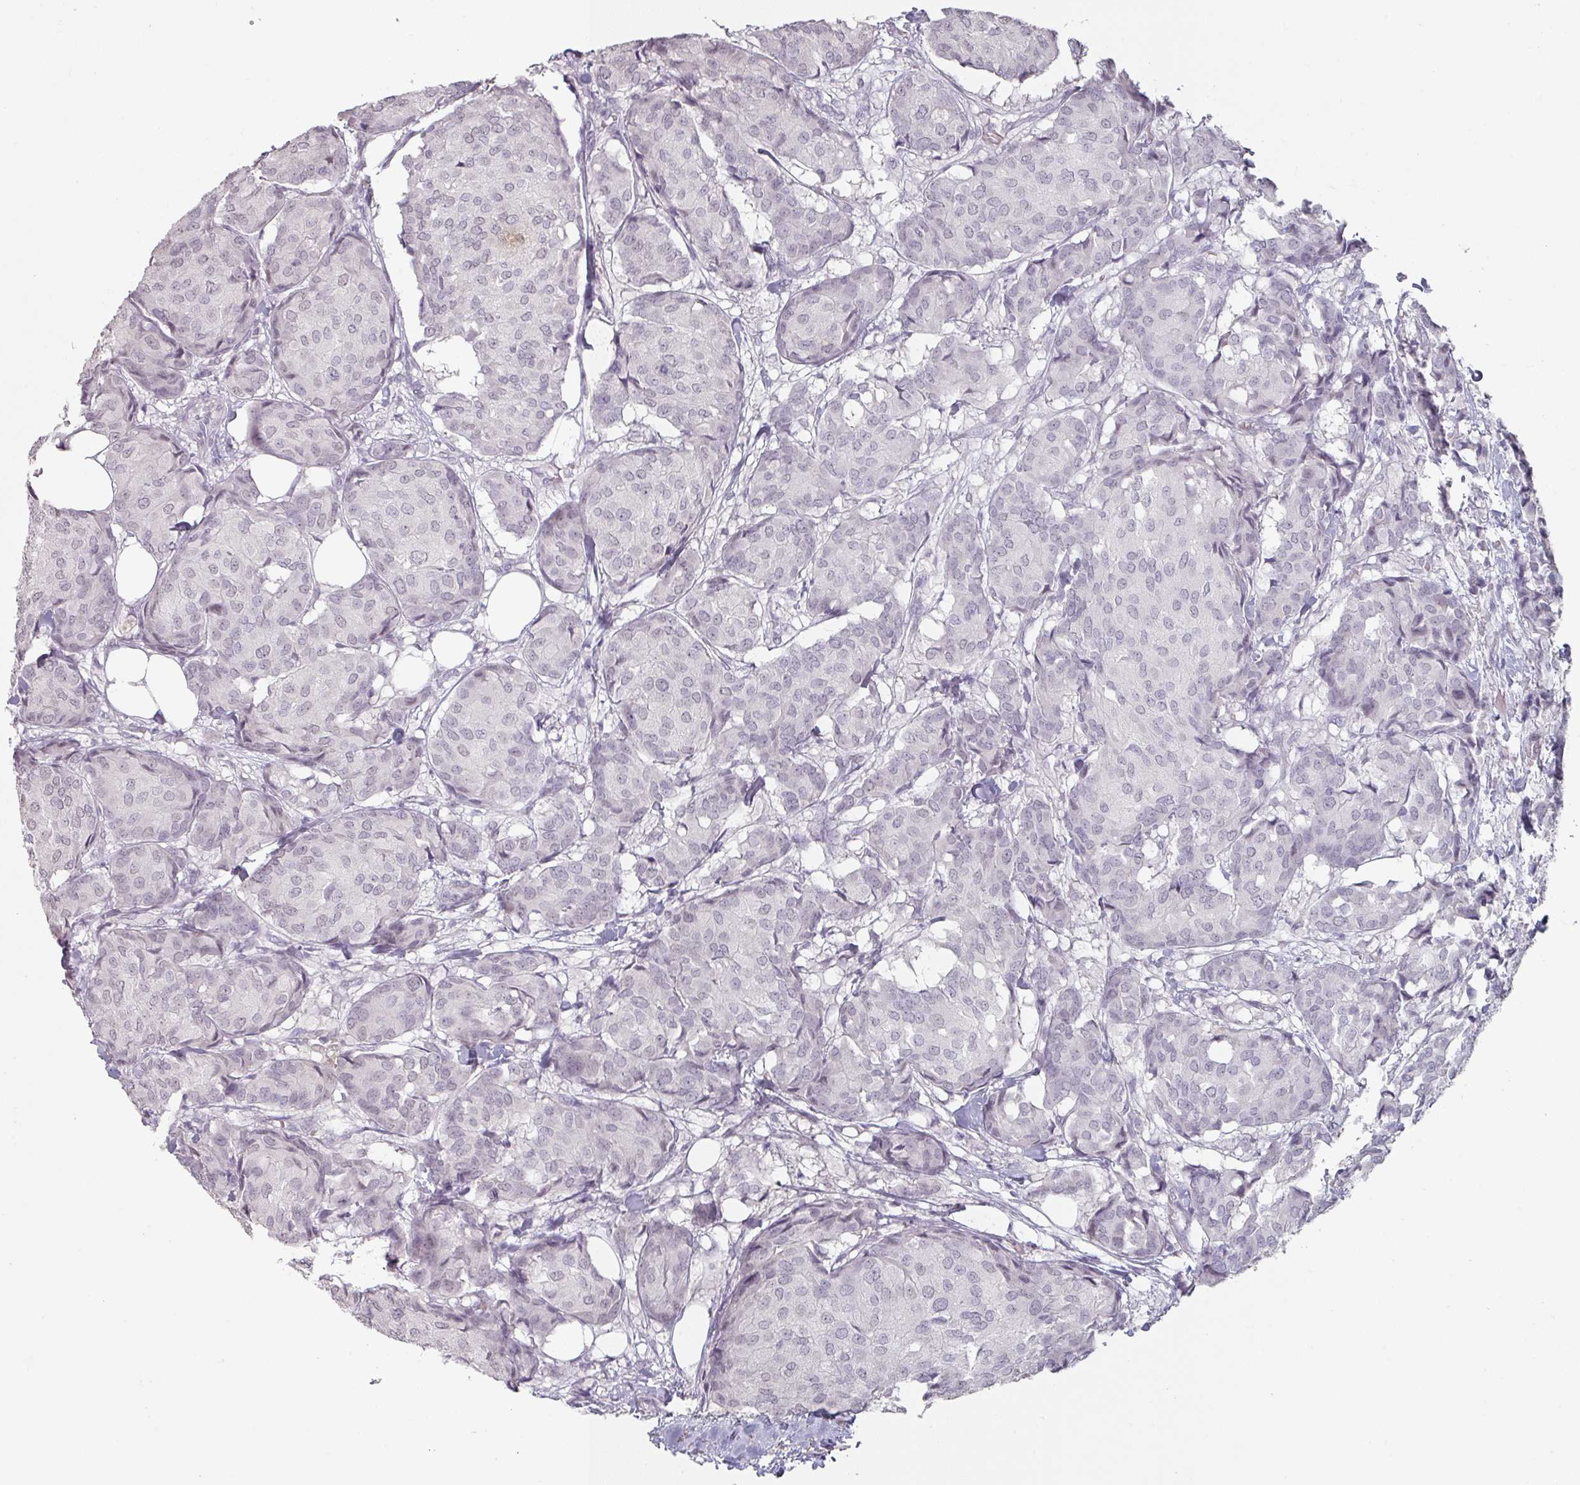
{"staining": {"intensity": "negative", "quantity": "none", "location": "none"}, "tissue": "breast cancer", "cell_type": "Tumor cells", "image_type": "cancer", "snomed": [{"axis": "morphology", "description": "Duct carcinoma"}, {"axis": "topography", "description": "Breast"}], "caption": "Immunohistochemistry (IHC) of infiltrating ductal carcinoma (breast) demonstrates no staining in tumor cells.", "gene": "SPRR1A", "patient": {"sex": "female", "age": 75}}